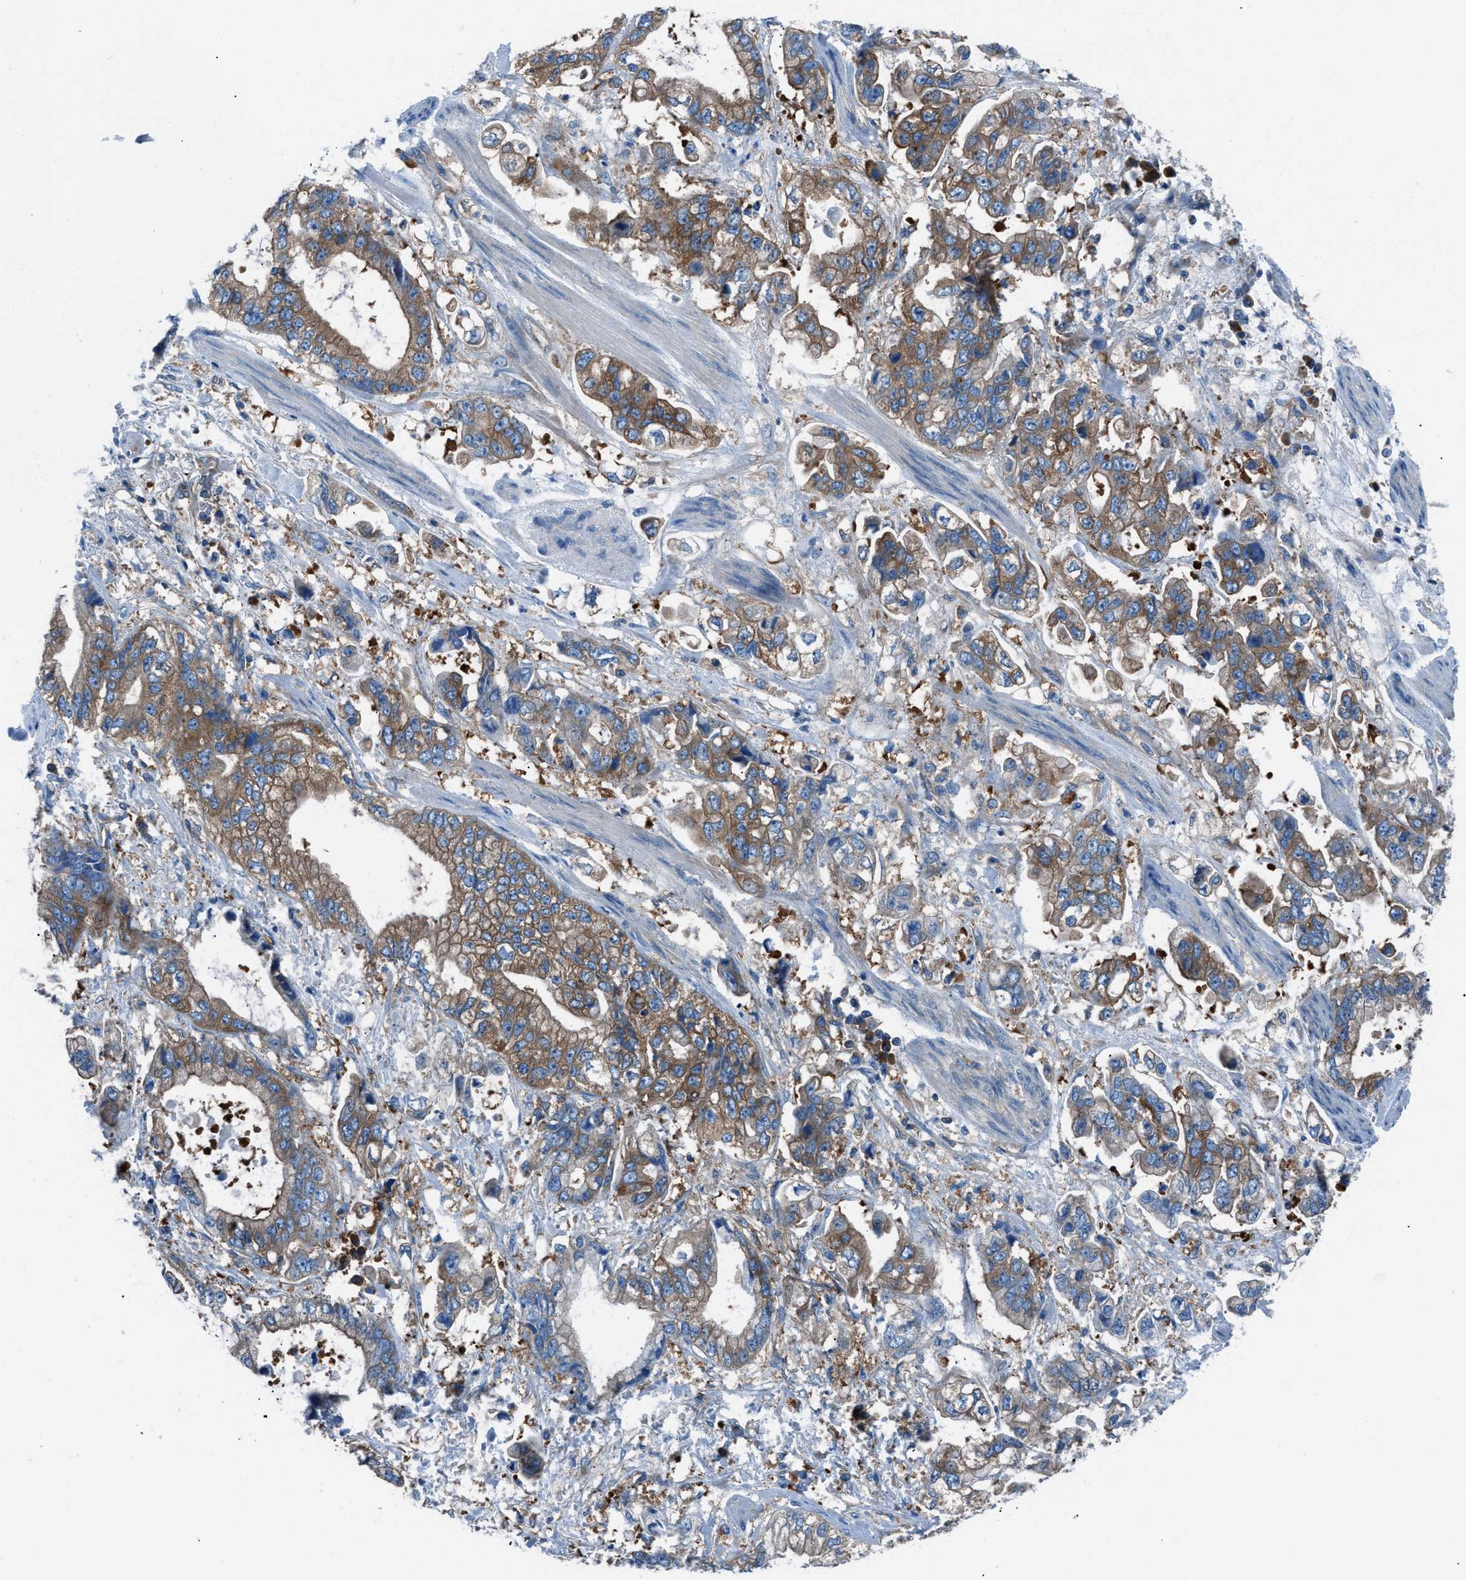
{"staining": {"intensity": "moderate", "quantity": ">75%", "location": "cytoplasmic/membranous"}, "tissue": "stomach cancer", "cell_type": "Tumor cells", "image_type": "cancer", "snomed": [{"axis": "morphology", "description": "Normal tissue, NOS"}, {"axis": "morphology", "description": "Adenocarcinoma, NOS"}, {"axis": "topography", "description": "Stomach"}], "caption": "Immunohistochemistry image of human stomach cancer (adenocarcinoma) stained for a protein (brown), which demonstrates medium levels of moderate cytoplasmic/membranous staining in approximately >75% of tumor cells.", "gene": "SARS1", "patient": {"sex": "male", "age": 62}}